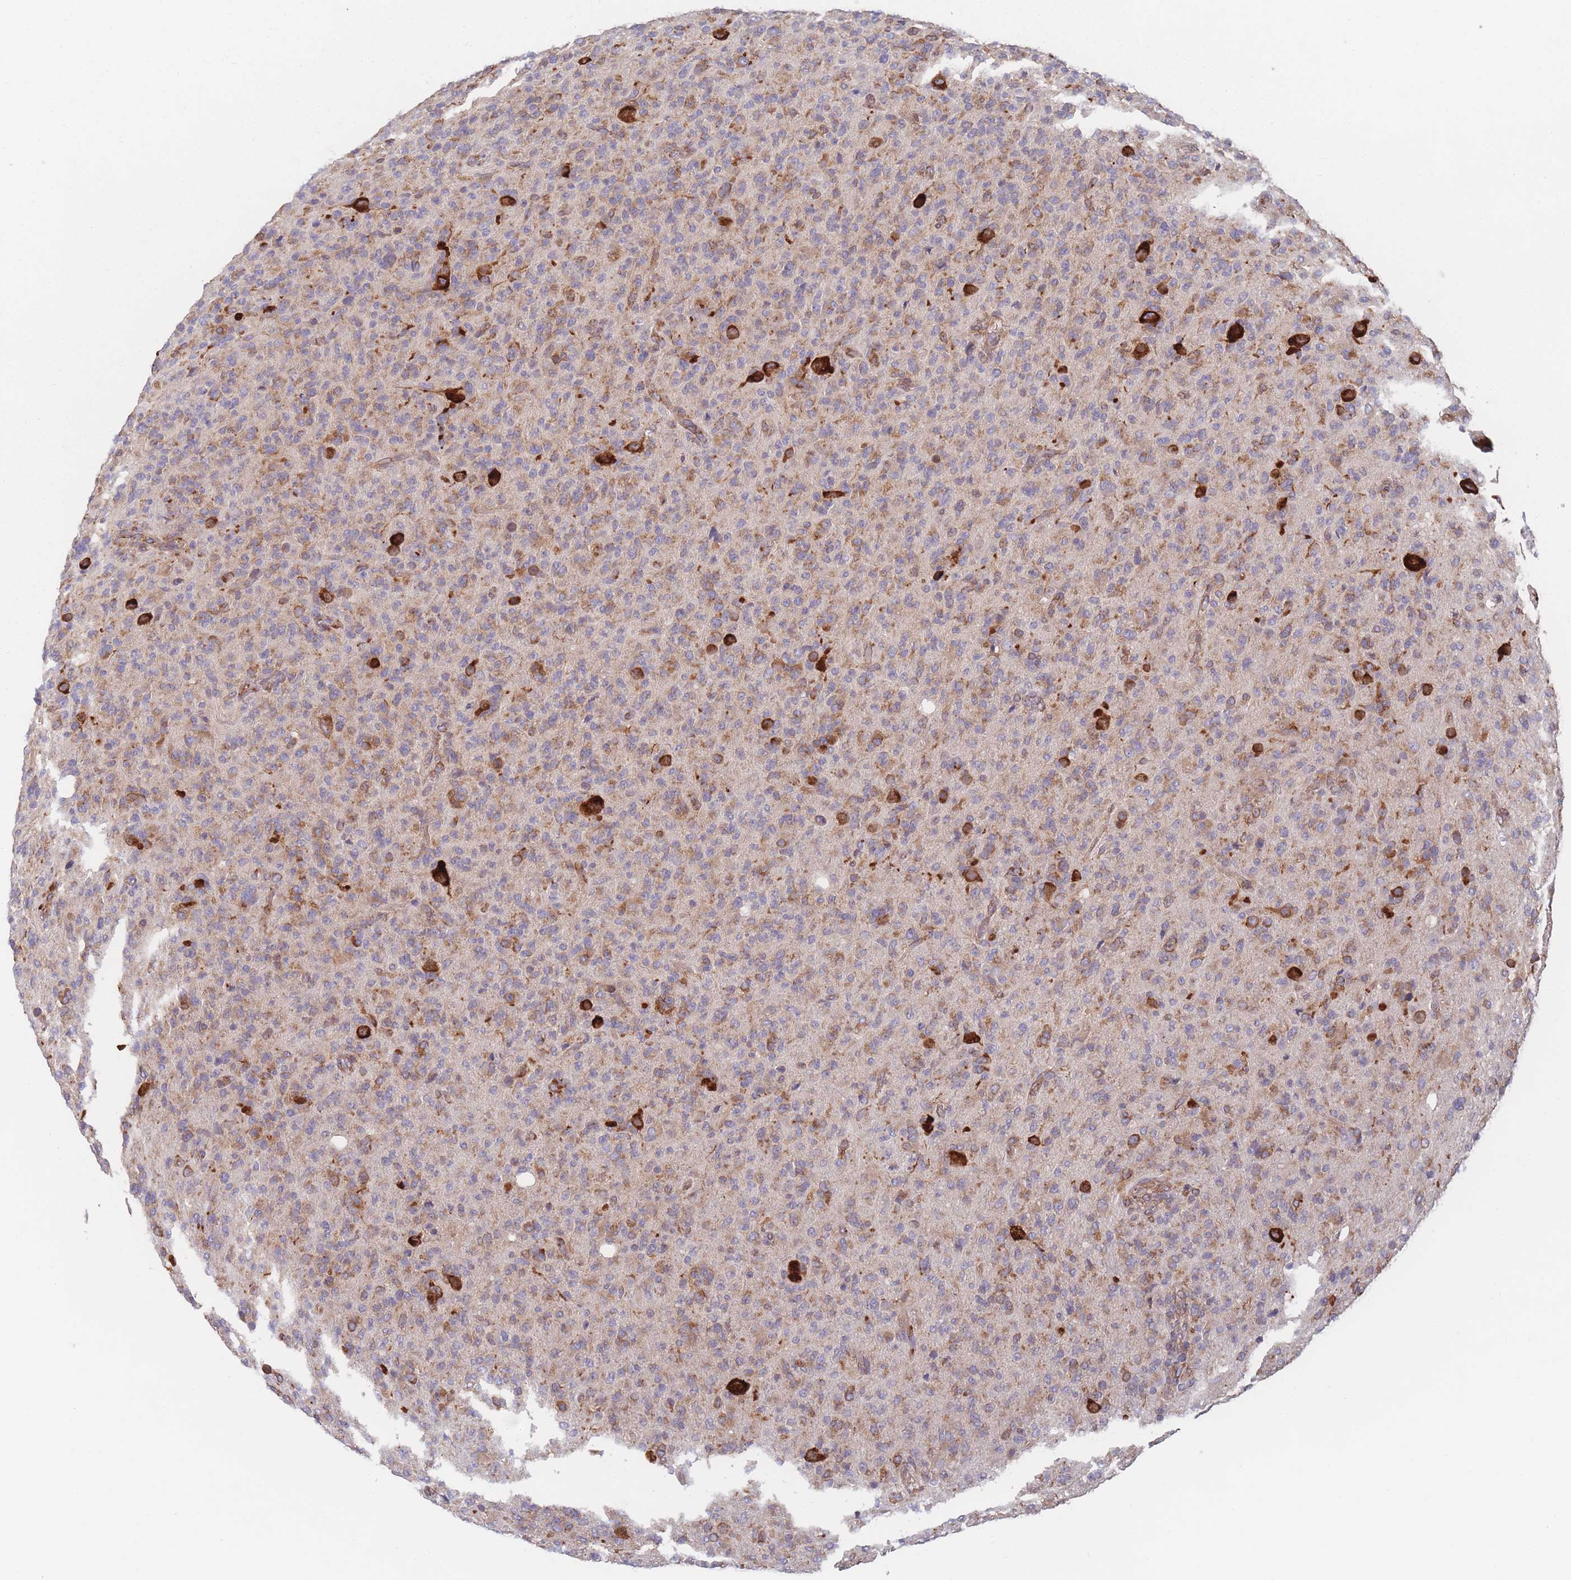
{"staining": {"intensity": "strong", "quantity": "25%-75%", "location": "cytoplasmic/membranous"}, "tissue": "glioma", "cell_type": "Tumor cells", "image_type": "cancer", "snomed": [{"axis": "morphology", "description": "Glioma, malignant, High grade"}, {"axis": "topography", "description": "Brain"}], "caption": "Glioma tissue exhibits strong cytoplasmic/membranous expression in approximately 25%-75% of tumor cells, visualized by immunohistochemistry.", "gene": "EEF1B2", "patient": {"sex": "female", "age": 57}}